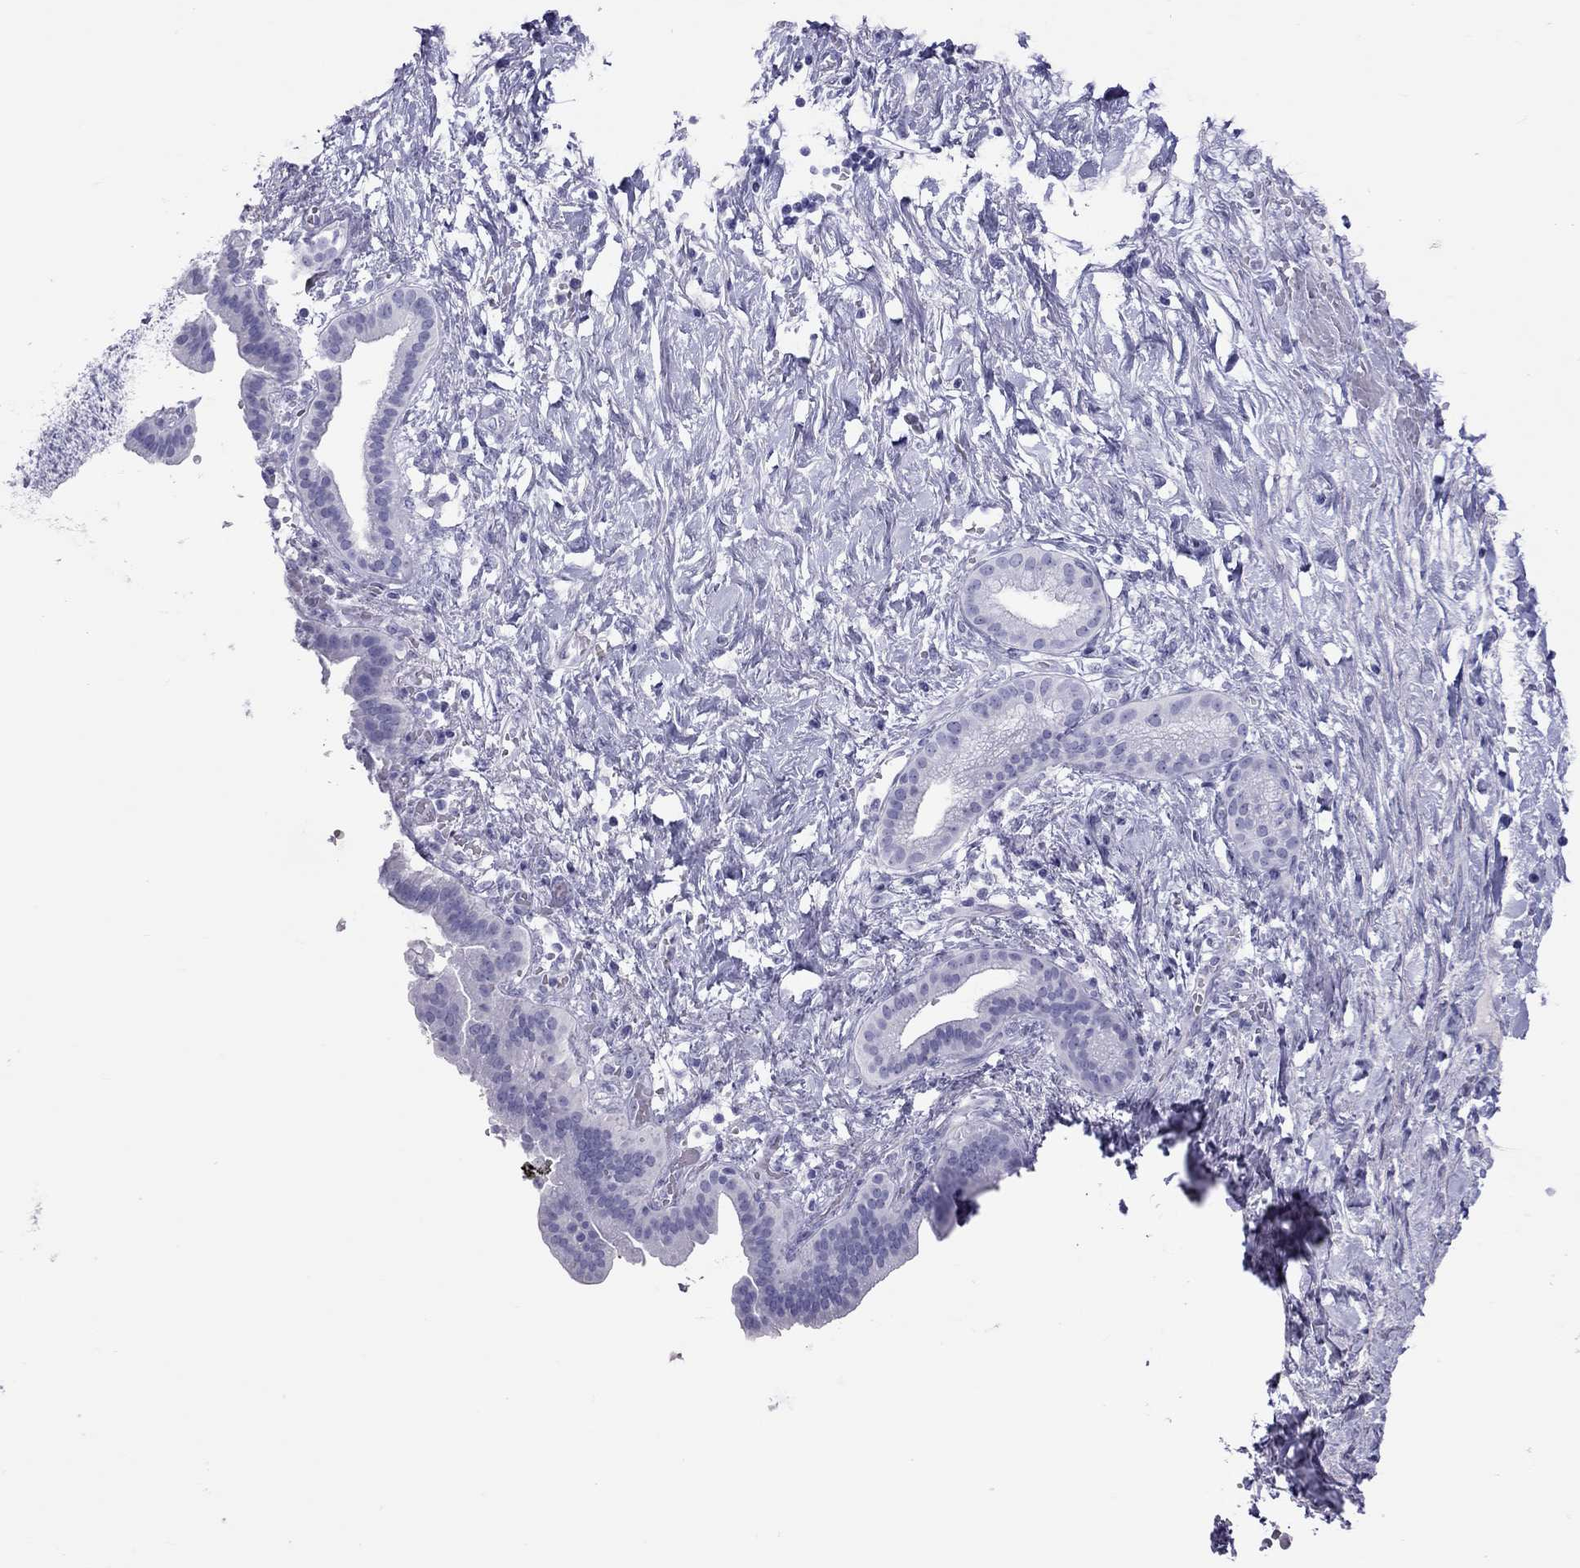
{"staining": {"intensity": "negative", "quantity": "none", "location": "none"}, "tissue": "pancreatic cancer", "cell_type": "Tumor cells", "image_type": "cancer", "snomed": [{"axis": "morphology", "description": "Adenocarcinoma, NOS"}, {"axis": "topography", "description": "Pancreas"}], "caption": "Pancreatic cancer was stained to show a protein in brown. There is no significant staining in tumor cells.", "gene": "STAG3", "patient": {"sex": "male", "age": 44}}